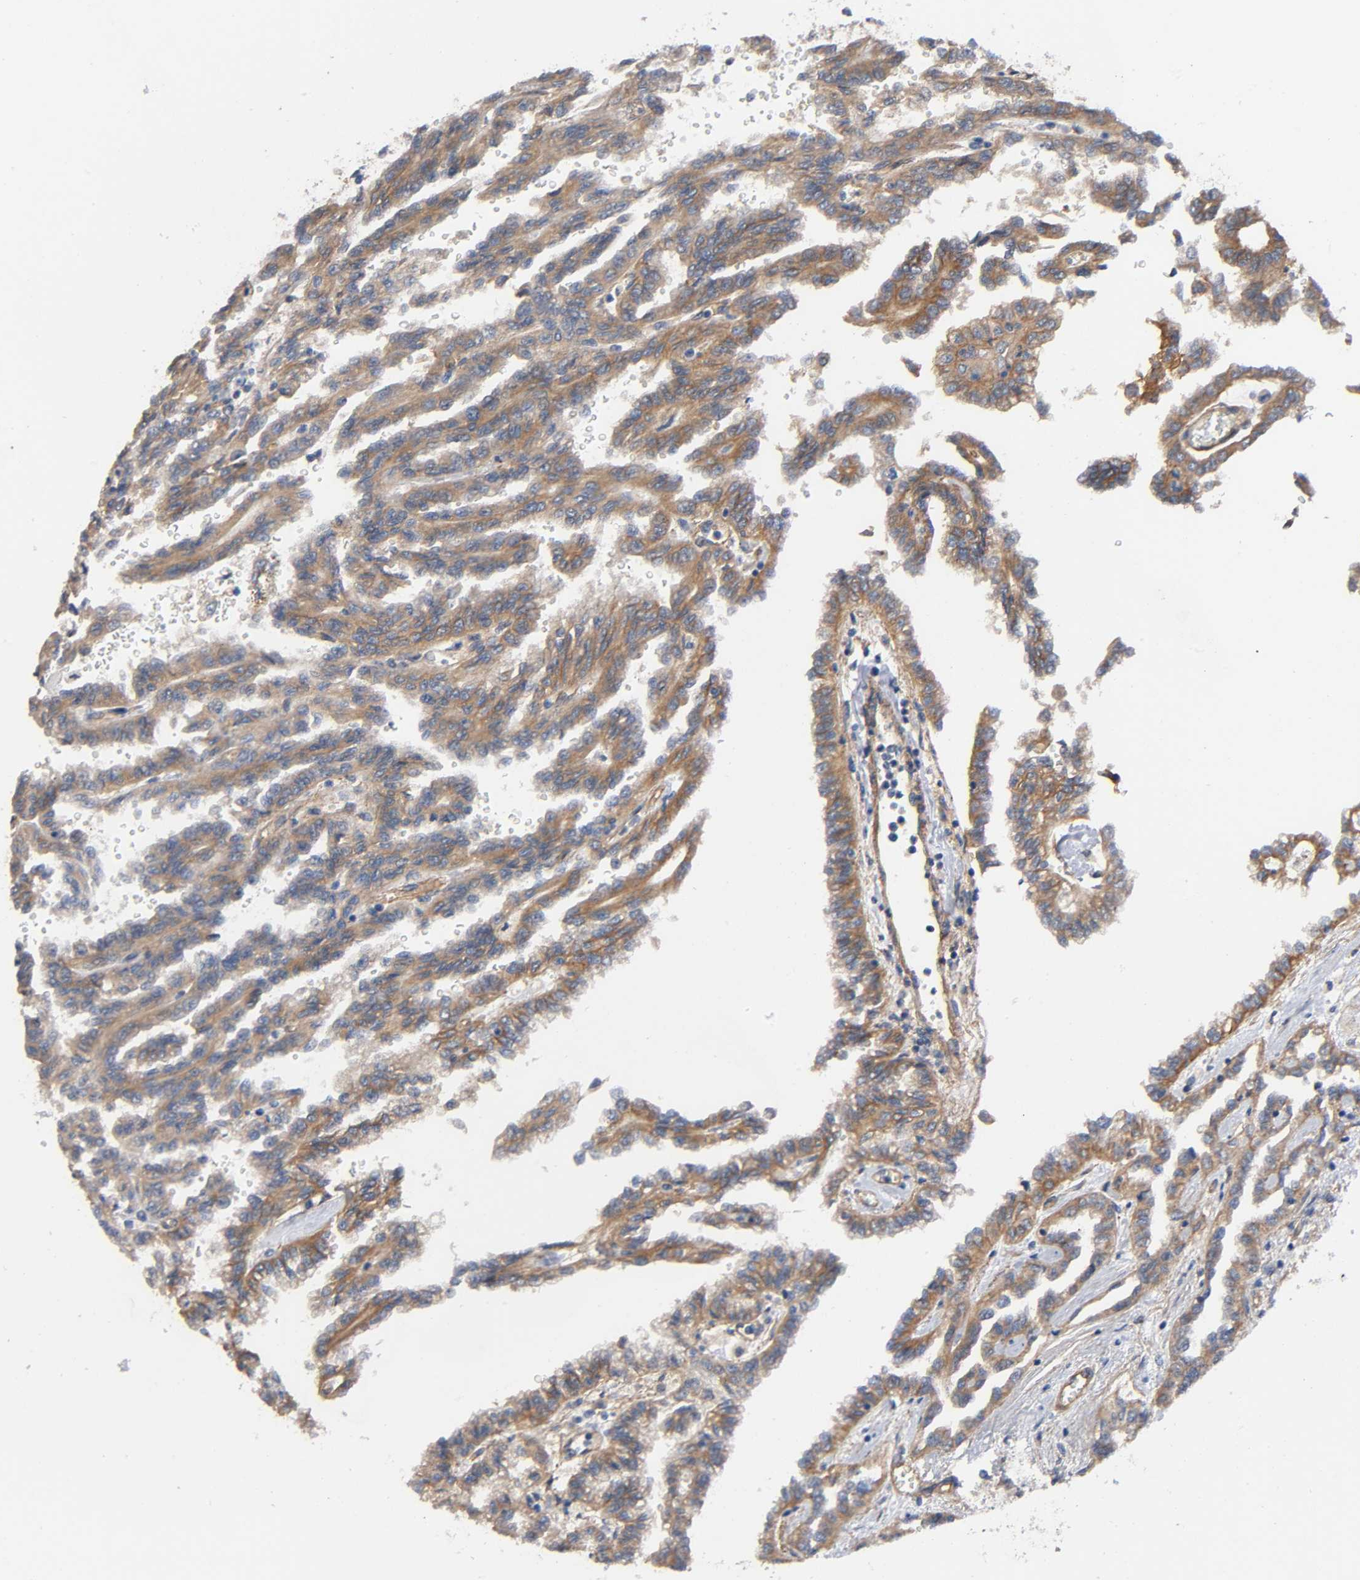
{"staining": {"intensity": "moderate", "quantity": ">75%", "location": "cytoplasmic/membranous"}, "tissue": "renal cancer", "cell_type": "Tumor cells", "image_type": "cancer", "snomed": [{"axis": "morphology", "description": "Inflammation, NOS"}, {"axis": "morphology", "description": "Adenocarcinoma, NOS"}, {"axis": "topography", "description": "Kidney"}], "caption": "IHC of human adenocarcinoma (renal) shows medium levels of moderate cytoplasmic/membranous staining in approximately >75% of tumor cells.", "gene": "MARS1", "patient": {"sex": "male", "age": 68}}